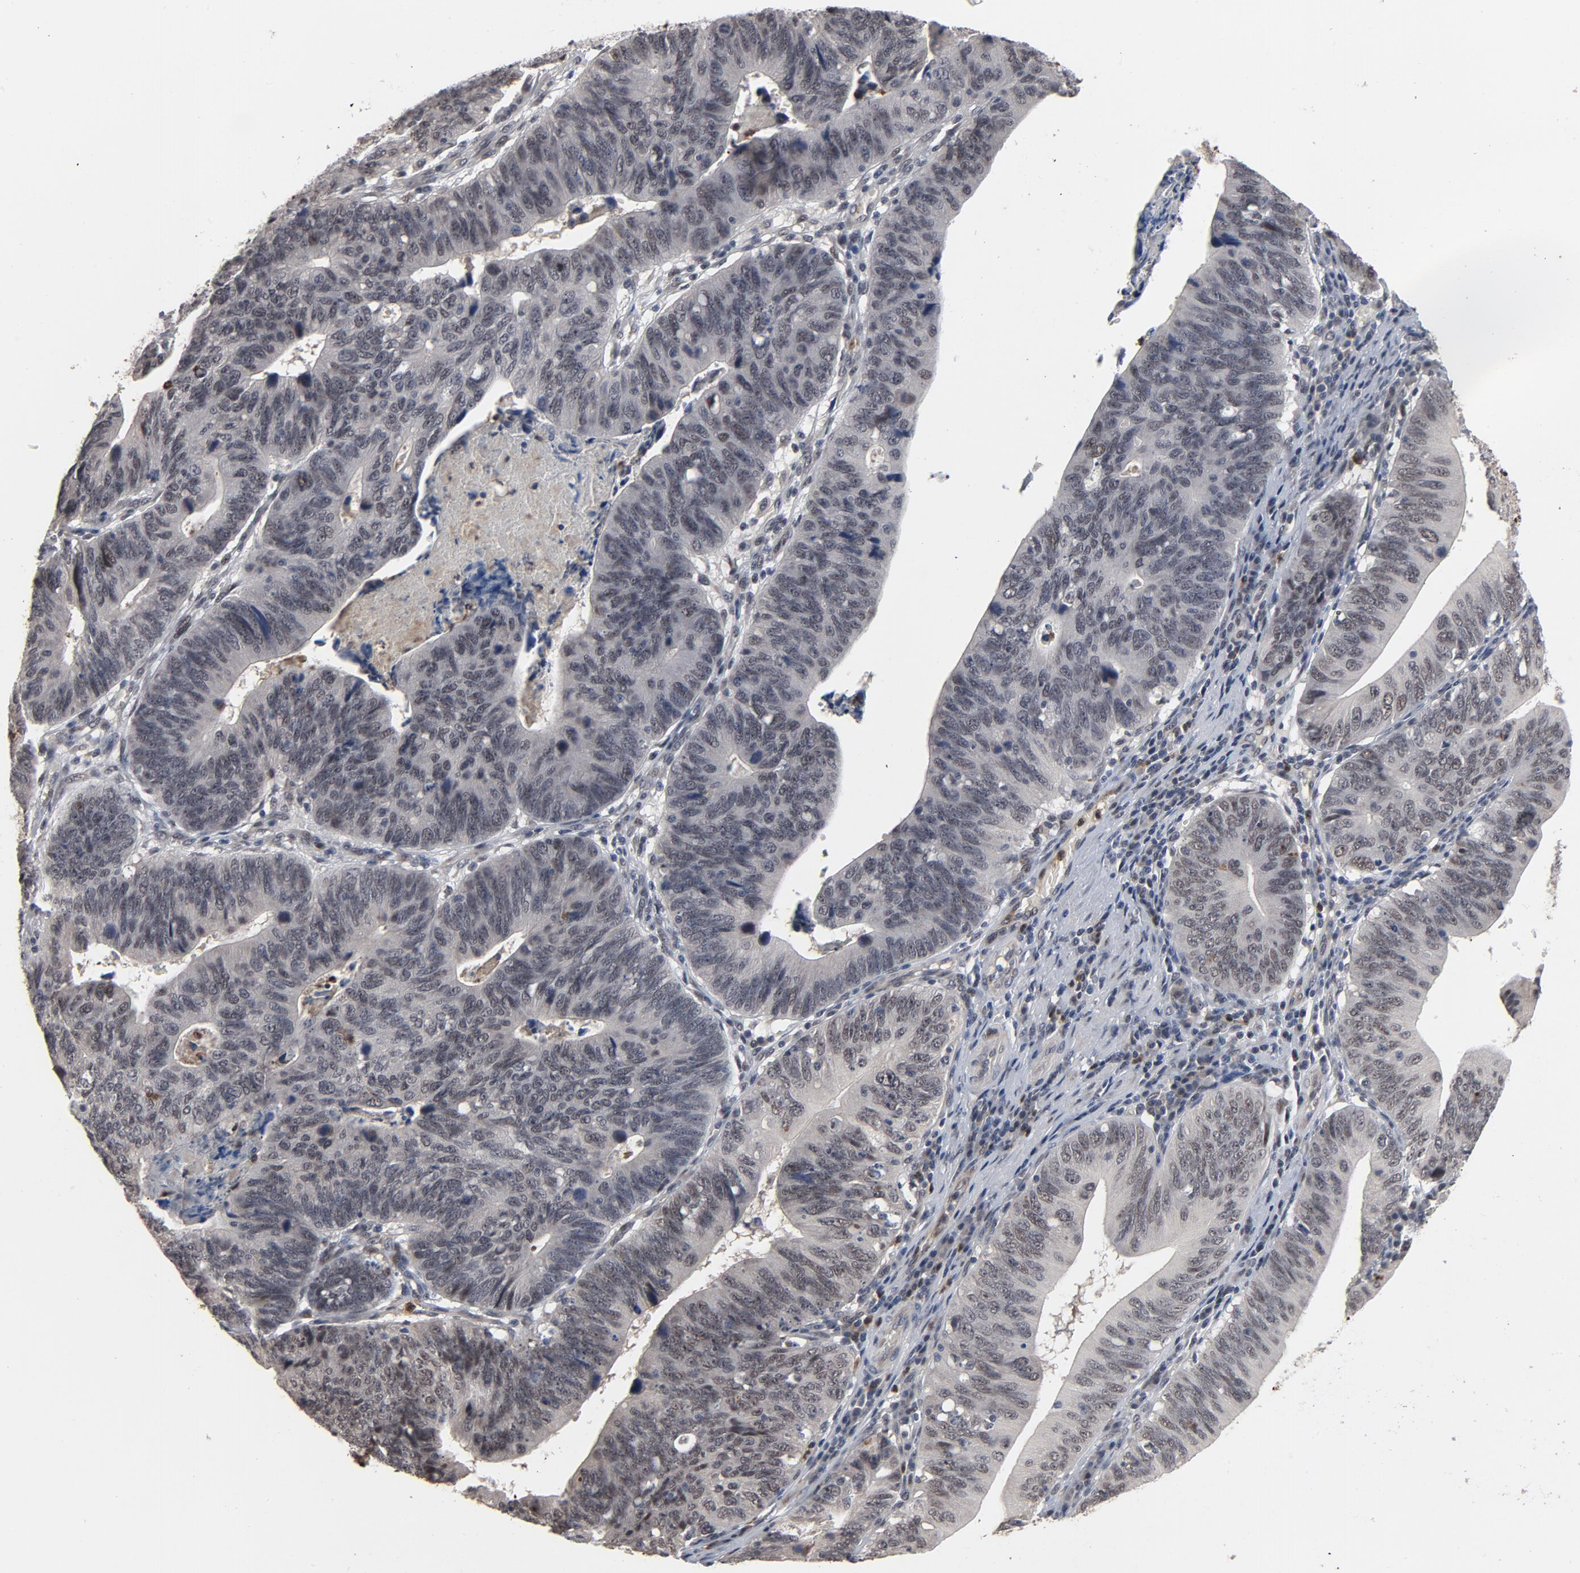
{"staining": {"intensity": "negative", "quantity": "none", "location": "none"}, "tissue": "stomach cancer", "cell_type": "Tumor cells", "image_type": "cancer", "snomed": [{"axis": "morphology", "description": "Adenocarcinoma, NOS"}, {"axis": "topography", "description": "Stomach"}], "caption": "This is an IHC micrograph of stomach cancer. There is no staining in tumor cells.", "gene": "RTL5", "patient": {"sex": "male", "age": 59}}